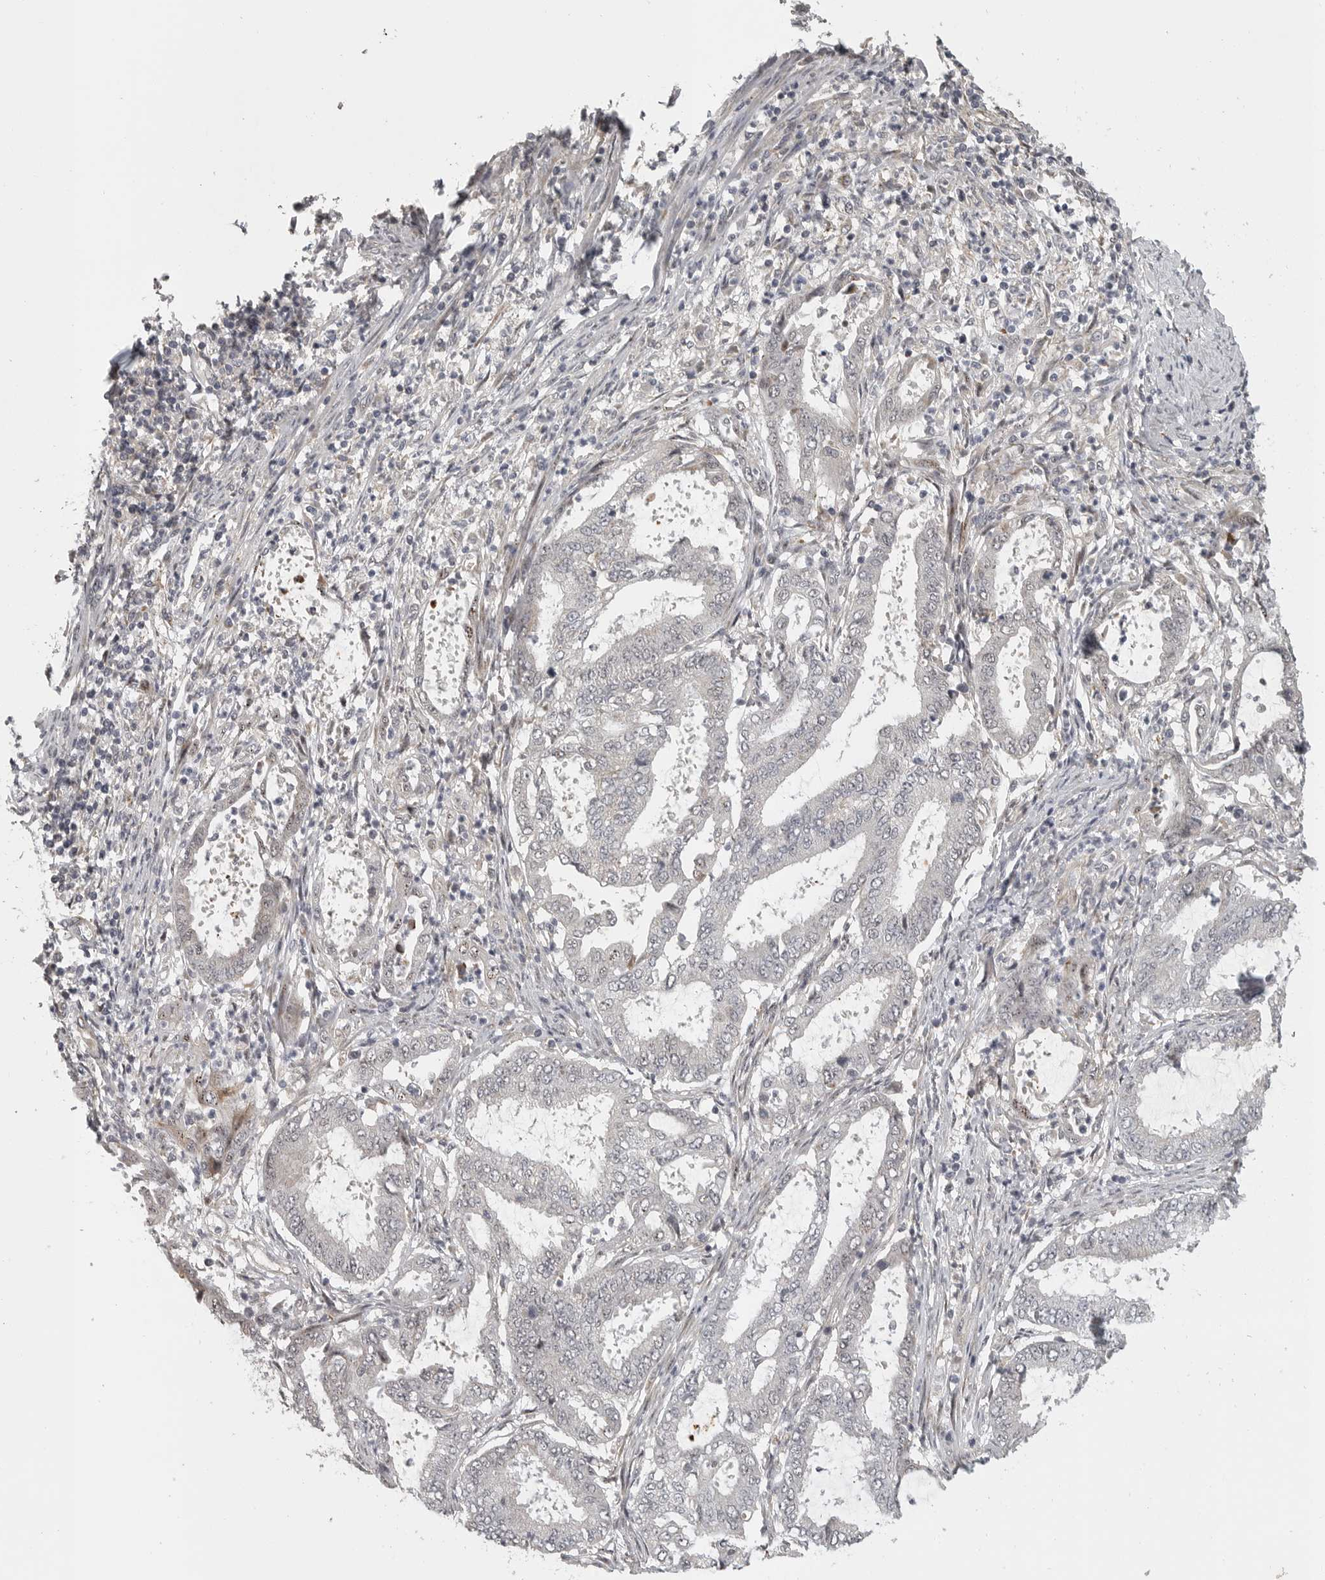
{"staining": {"intensity": "negative", "quantity": "none", "location": "none"}, "tissue": "endometrial cancer", "cell_type": "Tumor cells", "image_type": "cancer", "snomed": [{"axis": "morphology", "description": "Adenocarcinoma, NOS"}, {"axis": "topography", "description": "Endometrium"}], "caption": "This is a histopathology image of IHC staining of endometrial adenocarcinoma, which shows no expression in tumor cells.", "gene": "POLE2", "patient": {"sex": "female", "age": 51}}